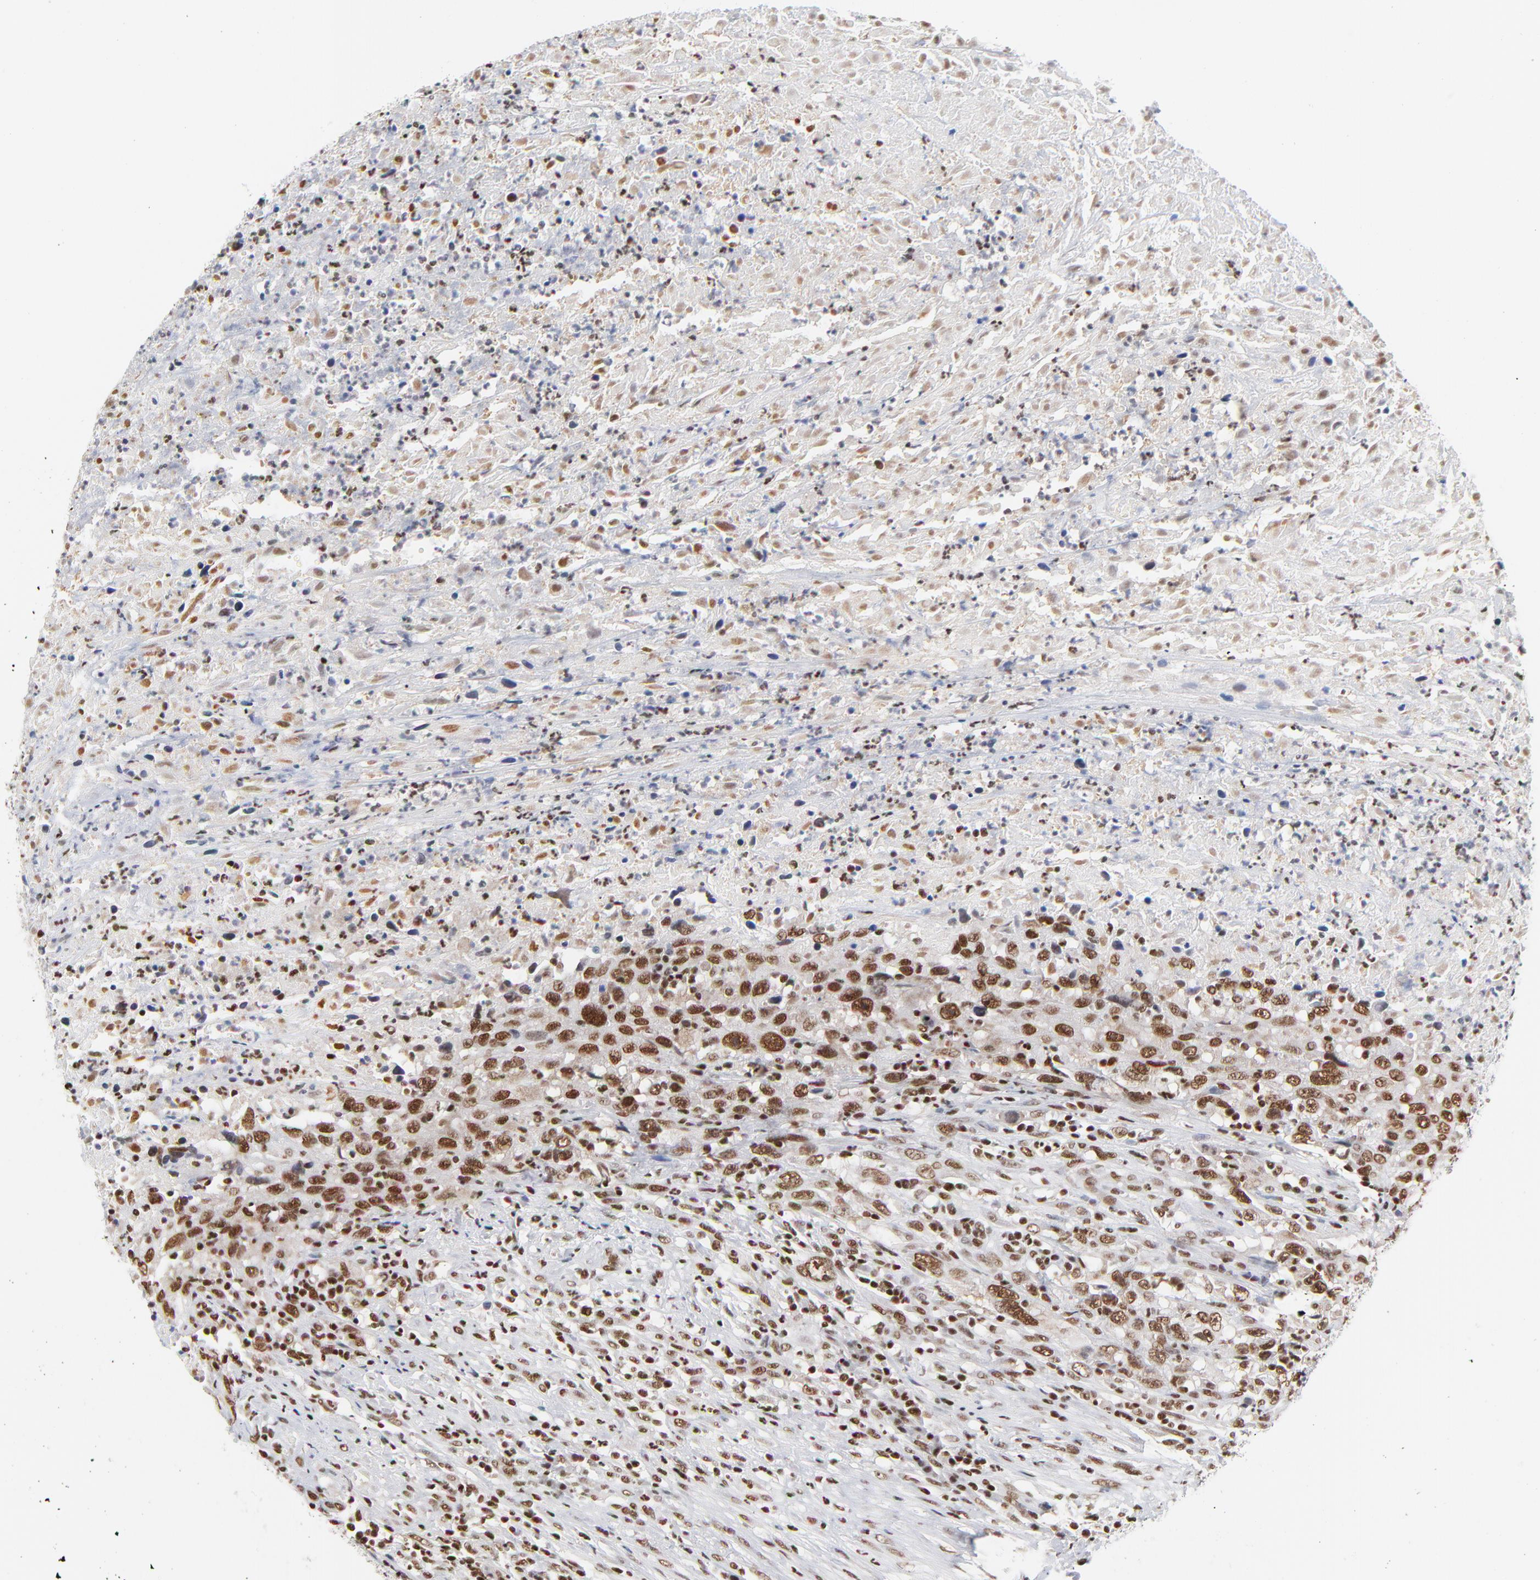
{"staining": {"intensity": "moderate", "quantity": "25%-75%", "location": "nuclear"}, "tissue": "urothelial cancer", "cell_type": "Tumor cells", "image_type": "cancer", "snomed": [{"axis": "morphology", "description": "Urothelial carcinoma, High grade"}, {"axis": "topography", "description": "Urinary bladder"}], "caption": "Immunohistochemical staining of urothelial cancer exhibits medium levels of moderate nuclear positivity in approximately 25%-75% of tumor cells.", "gene": "CREB1", "patient": {"sex": "male", "age": 61}}